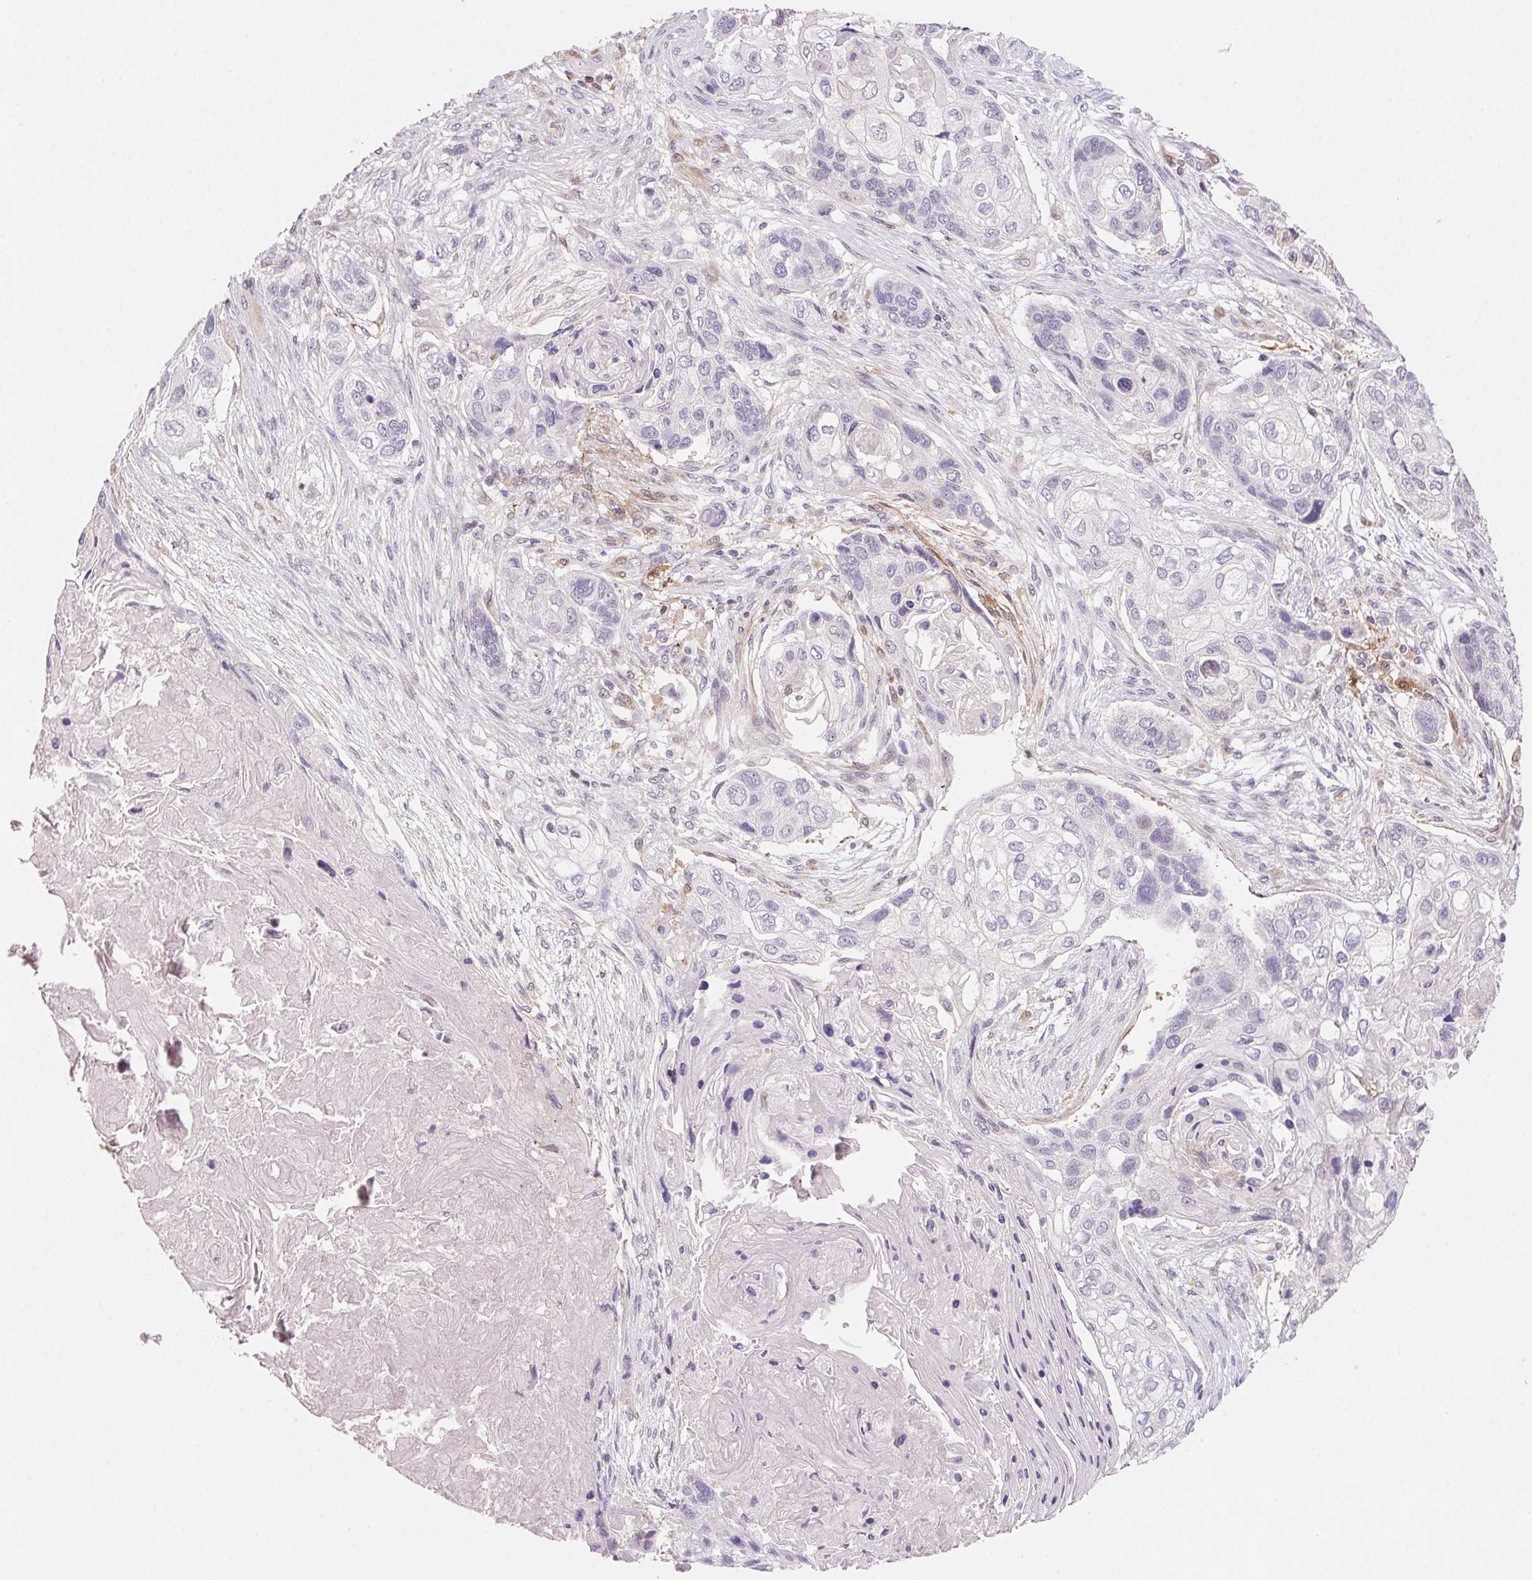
{"staining": {"intensity": "negative", "quantity": "none", "location": "none"}, "tissue": "lung cancer", "cell_type": "Tumor cells", "image_type": "cancer", "snomed": [{"axis": "morphology", "description": "Squamous cell carcinoma, NOS"}, {"axis": "topography", "description": "Lung"}], "caption": "A high-resolution photomicrograph shows immunohistochemistry (IHC) staining of lung squamous cell carcinoma, which displays no significant staining in tumor cells. (Immunohistochemistry (ihc), brightfield microscopy, high magnification).", "gene": "GBP1", "patient": {"sex": "male", "age": 69}}